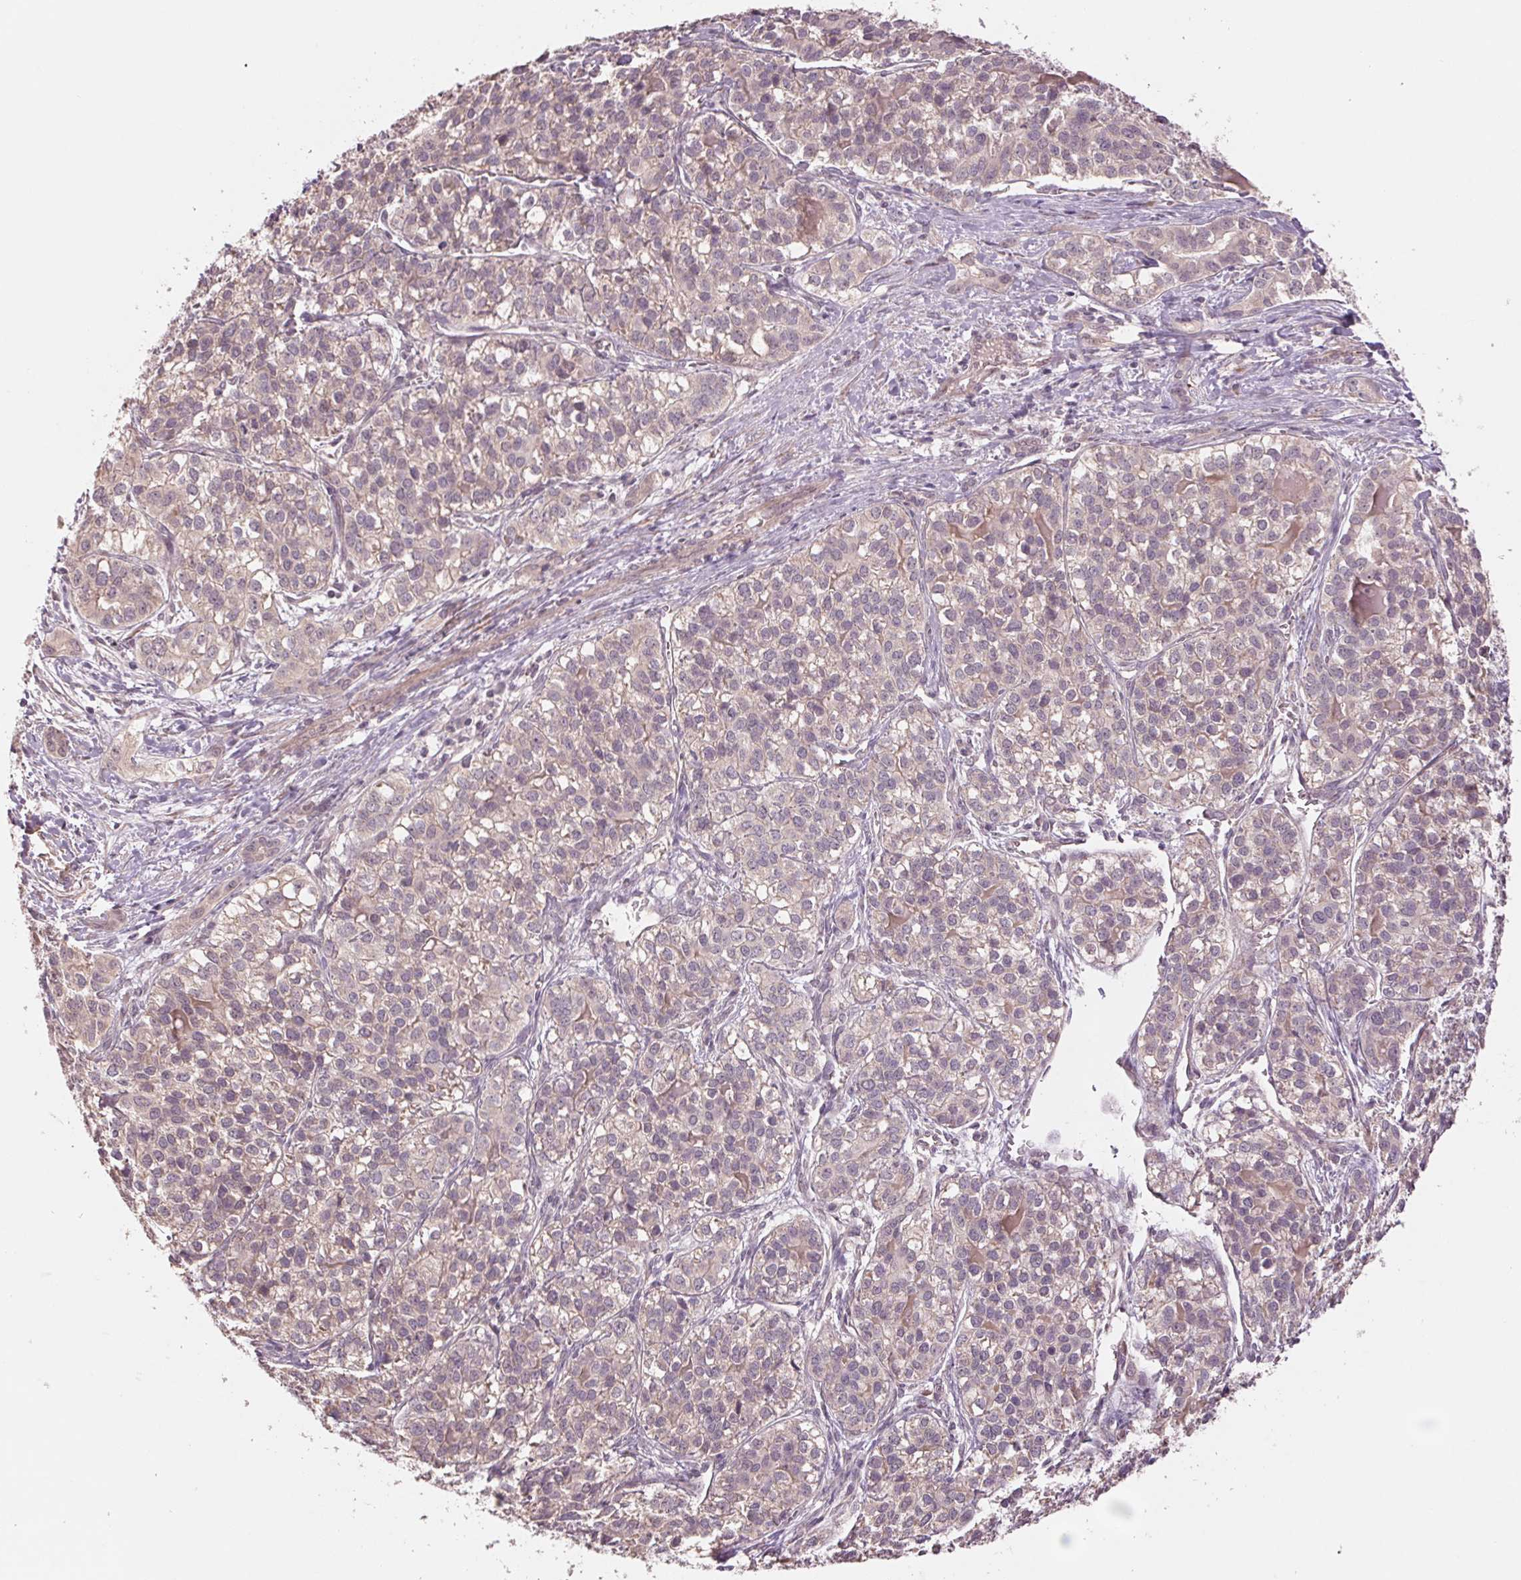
{"staining": {"intensity": "negative", "quantity": "none", "location": "none"}, "tissue": "liver cancer", "cell_type": "Tumor cells", "image_type": "cancer", "snomed": [{"axis": "morphology", "description": "Cholangiocarcinoma"}, {"axis": "topography", "description": "Liver"}], "caption": "This is an immunohistochemistry histopathology image of human liver cancer (cholangiocarcinoma). There is no positivity in tumor cells.", "gene": "PPIA", "patient": {"sex": "male", "age": 56}}